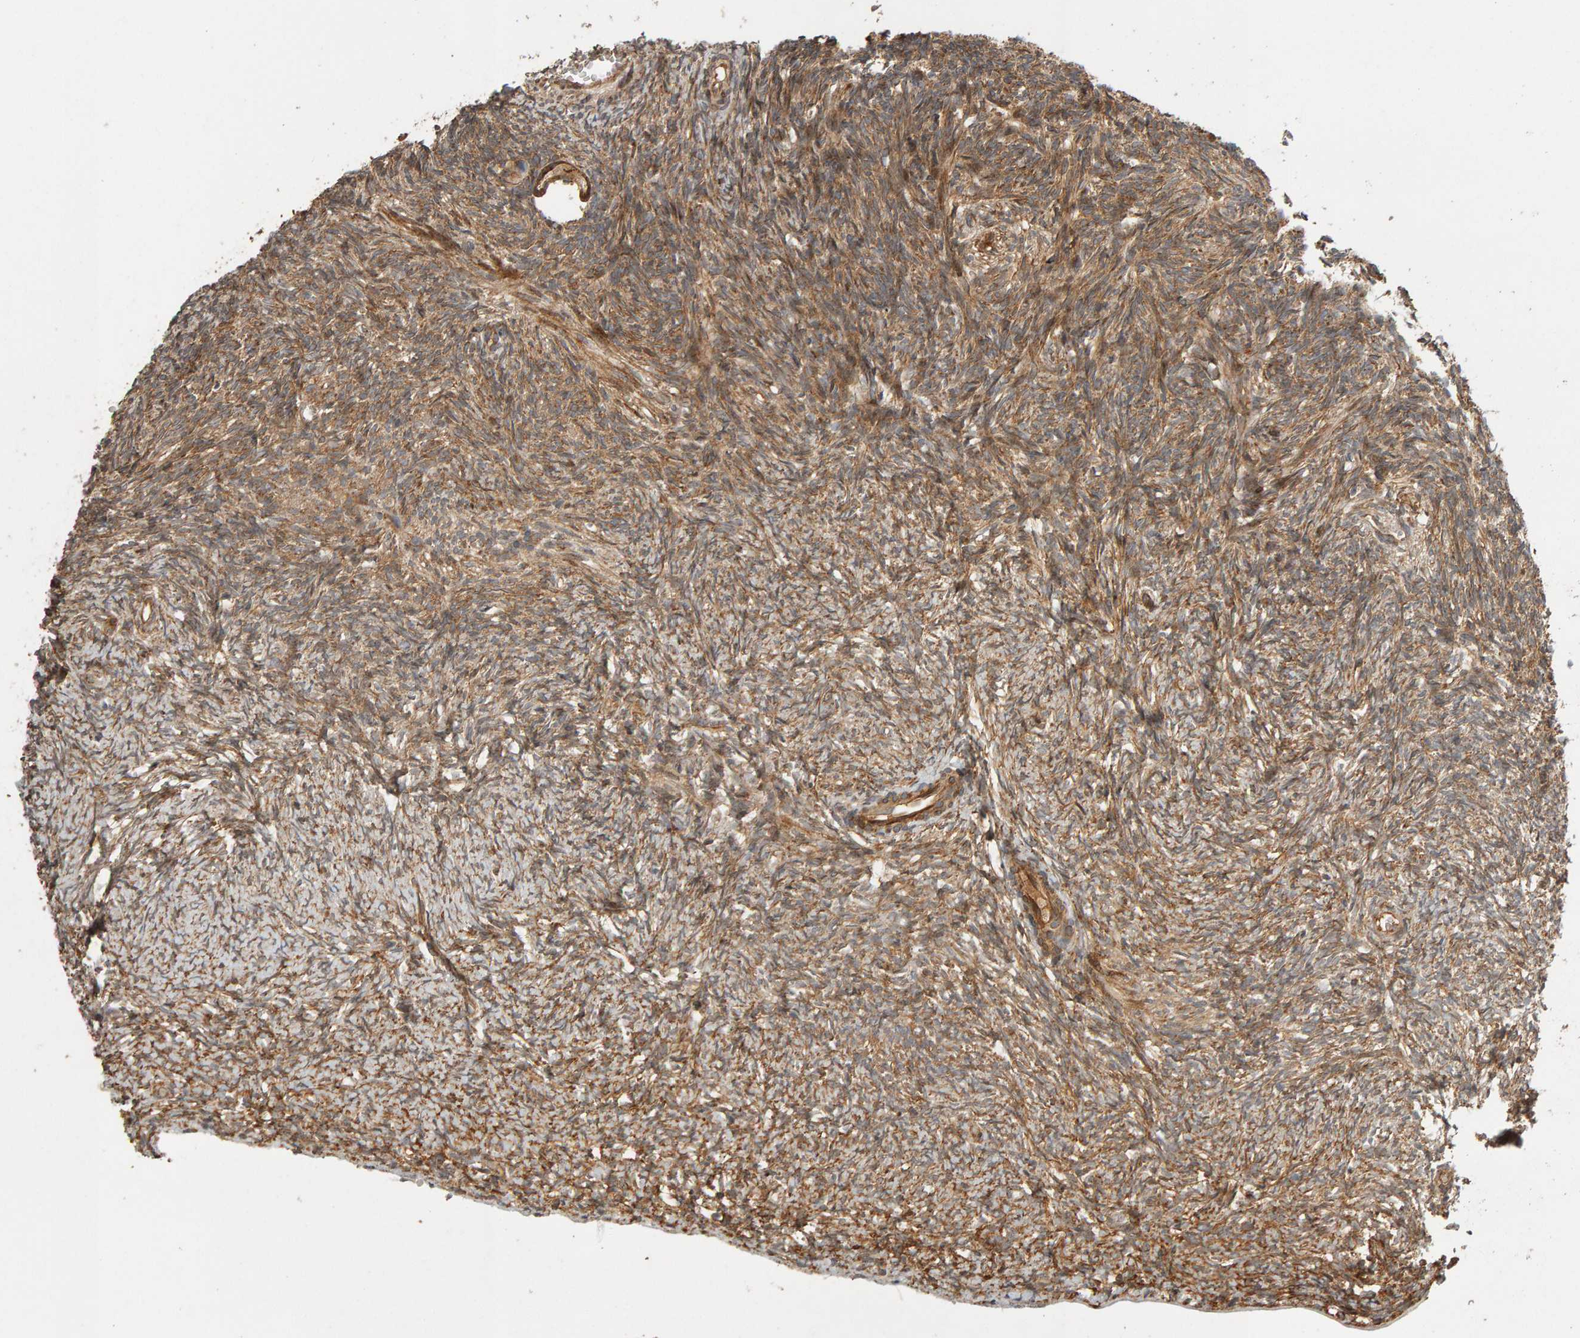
{"staining": {"intensity": "moderate", "quantity": ">75%", "location": "cytoplasmic/membranous"}, "tissue": "ovary", "cell_type": "Follicle cells", "image_type": "normal", "snomed": [{"axis": "morphology", "description": "Normal tissue, NOS"}, {"axis": "topography", "description": "Ovary"}], "caption": "Immunohistochemistry (IHC) histopathology image of unremarkable human ovary stained for a protein (brown), which shows medium levels of moderate cytoplasmic/membranous positivity in approximately >75% of follicle cells.", "gene": "ZFAND1", "patient": {"sex": "female", "age": 34}}